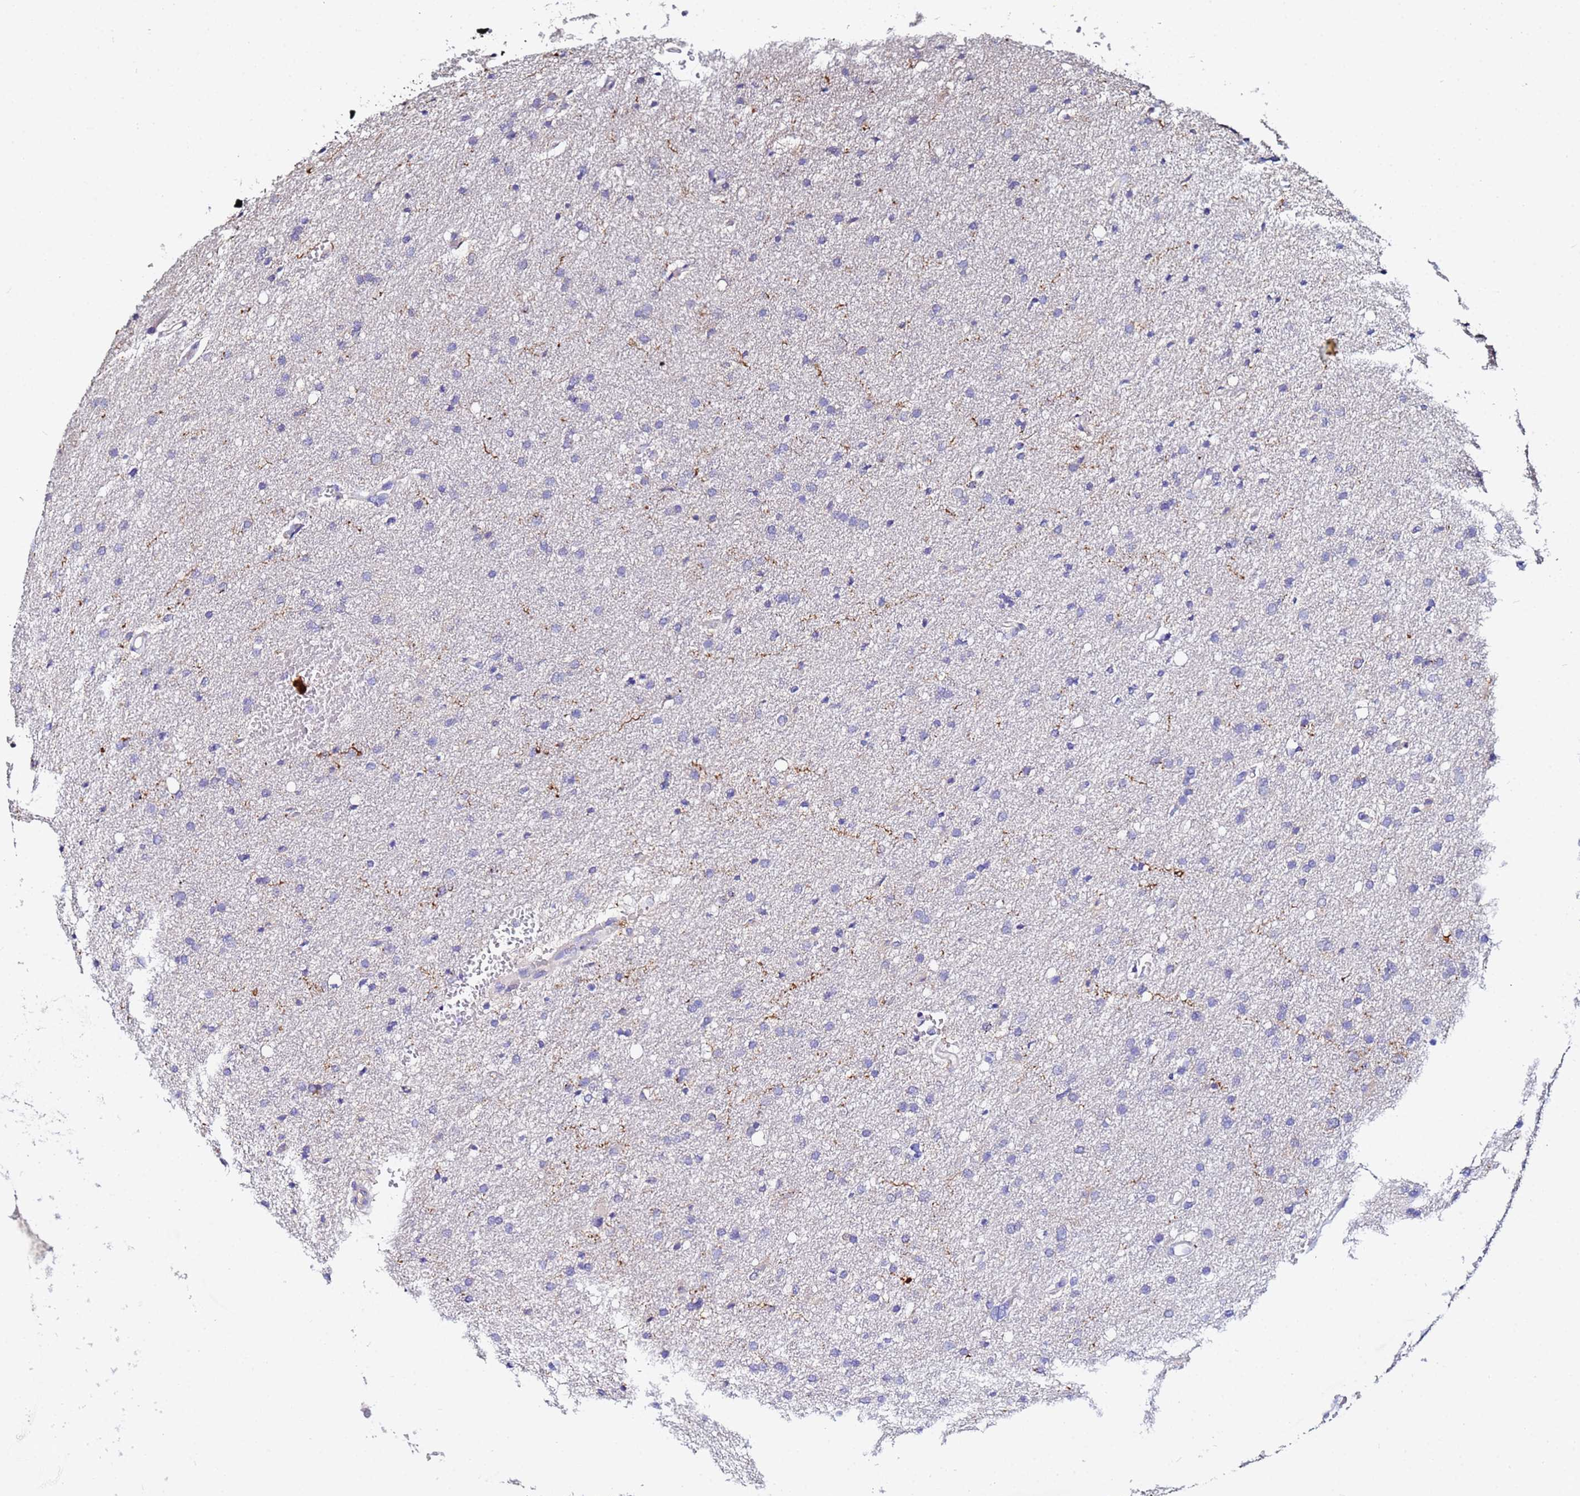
{"staining": {"intensity": "negative", "quantity": "none", "location": "none"}, "tissue": "glioma", "cell_type": "Tumor cells", "image_type": "cancer", "snomed": [{"axis": "morphology", "description": "Glioma, malignant, High grade"}, {"axis": "topography", "description": "Cerebral cortex"}], "caption": "Photomicrograph shows no protein staining in tumor cells of malignant glioma (high-grade) tissue.", "gene": "TUBAL3", "patient": {"sex": "female", "age": 36}}